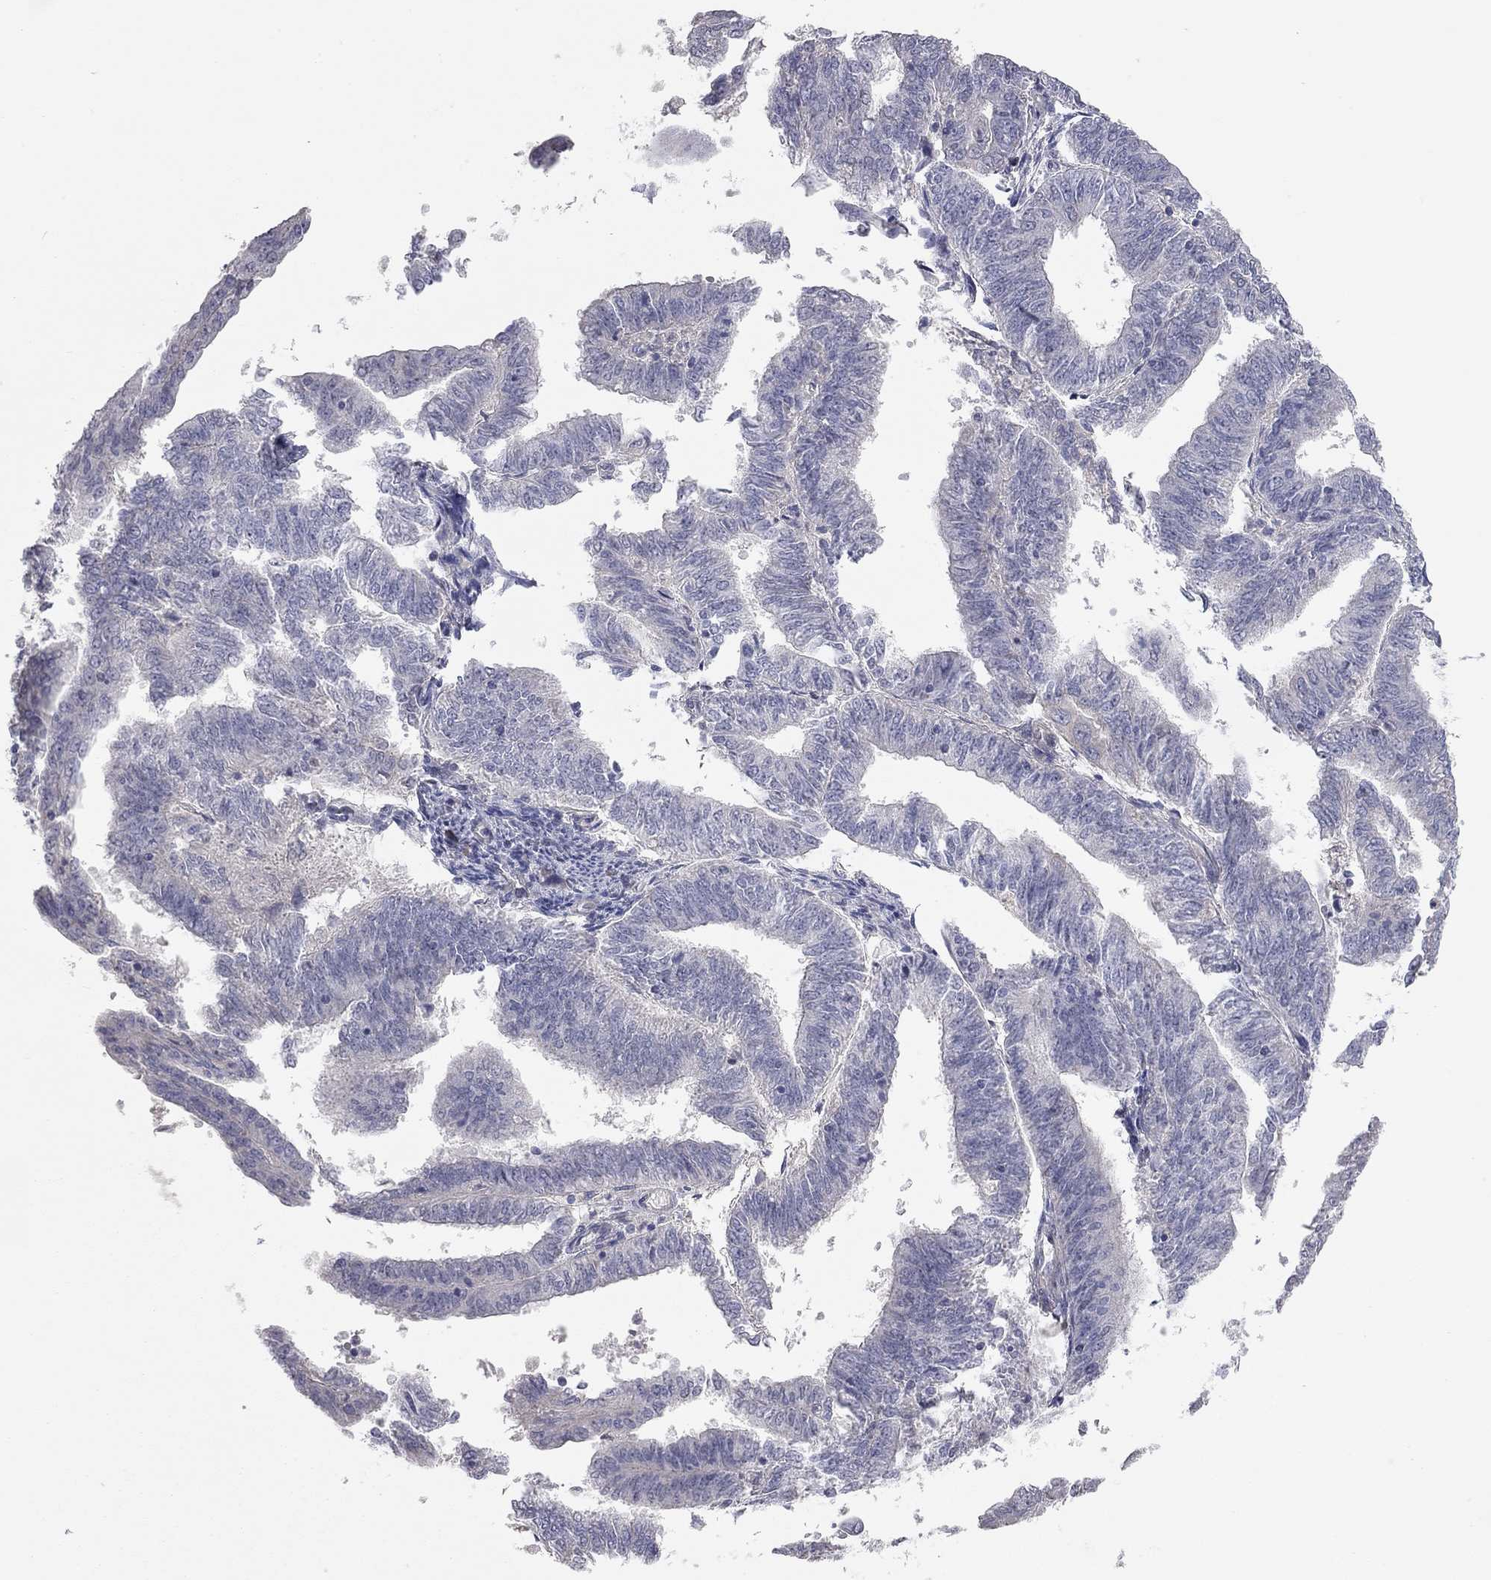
{"staining": {"intensity": "negative", "quantity": "none", "location": "none"}, "tissue": "endometrial cancer", "cell_type": "Tumor cells", "image_type": "cancer", "snomed": [{"axis": "morphology", "description": "Adenocarcinoma, NOS"}, {"axis": "topography", "description": "Endometrium"}], "caption": "IHC of adenocarcinoma (endometrial) demonstrates no positivity in tumor cells.", "gene": "KCNB1", "patient": {"sex": "female", "age": 82}}